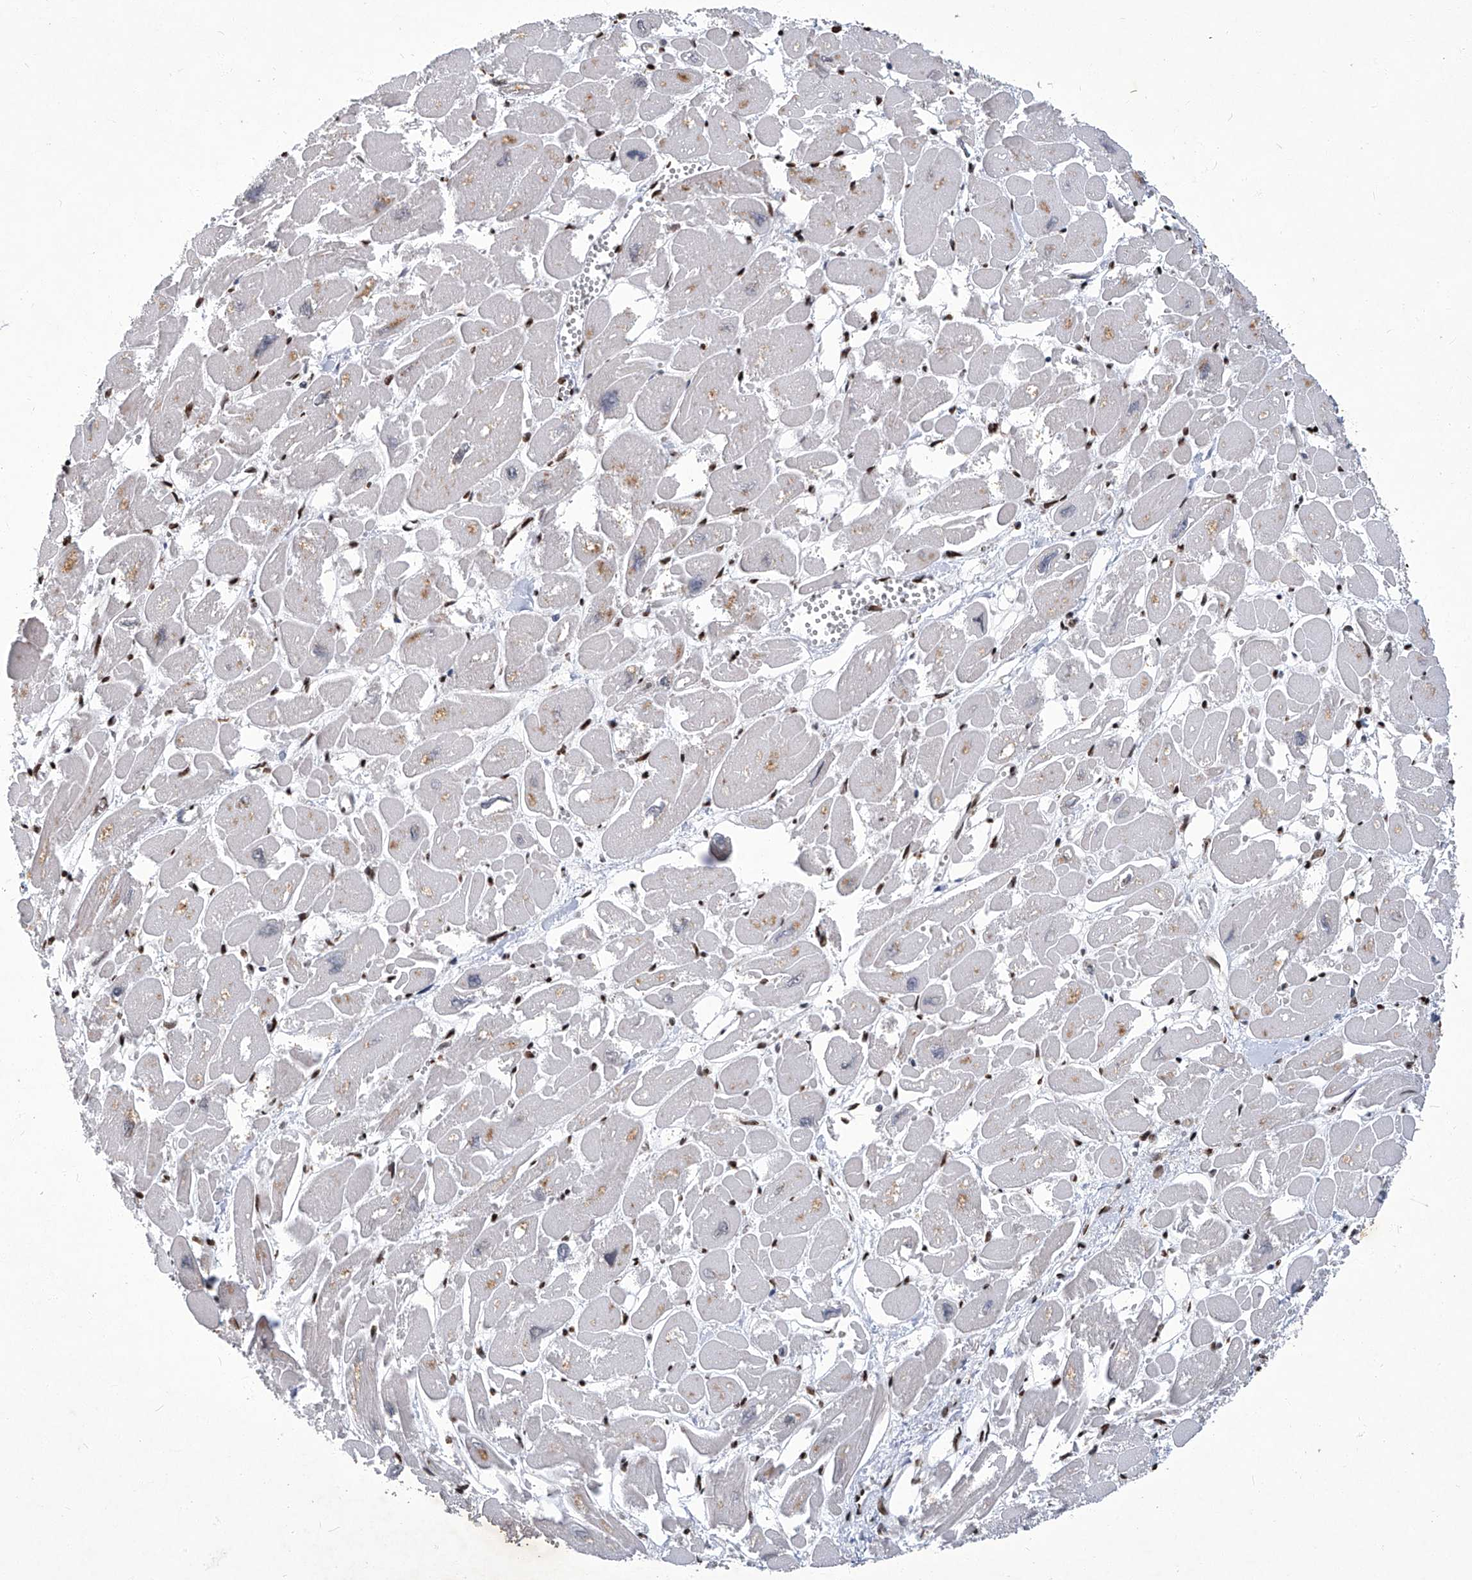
{"staining": {"intensity": "negative", "quantity": "none", "location": "none"}, "tissue": "heart muscle", "cell_type": "Cardiomyocytes", "image_type": "normal", "snomed": [{"axis": "morphology", "description": "Normal tissue, NOS"}, {"axis": "topography", "description": "Heart"}], "caption": "This histopathology image is of benign heart muscle stained with IHC to label a protein in brown with the nuclei are counter-stained blue. There is no expression in cardiomyocytes.", "gene": "HBP1", "patient": {"sex": "male", "age": 54}}